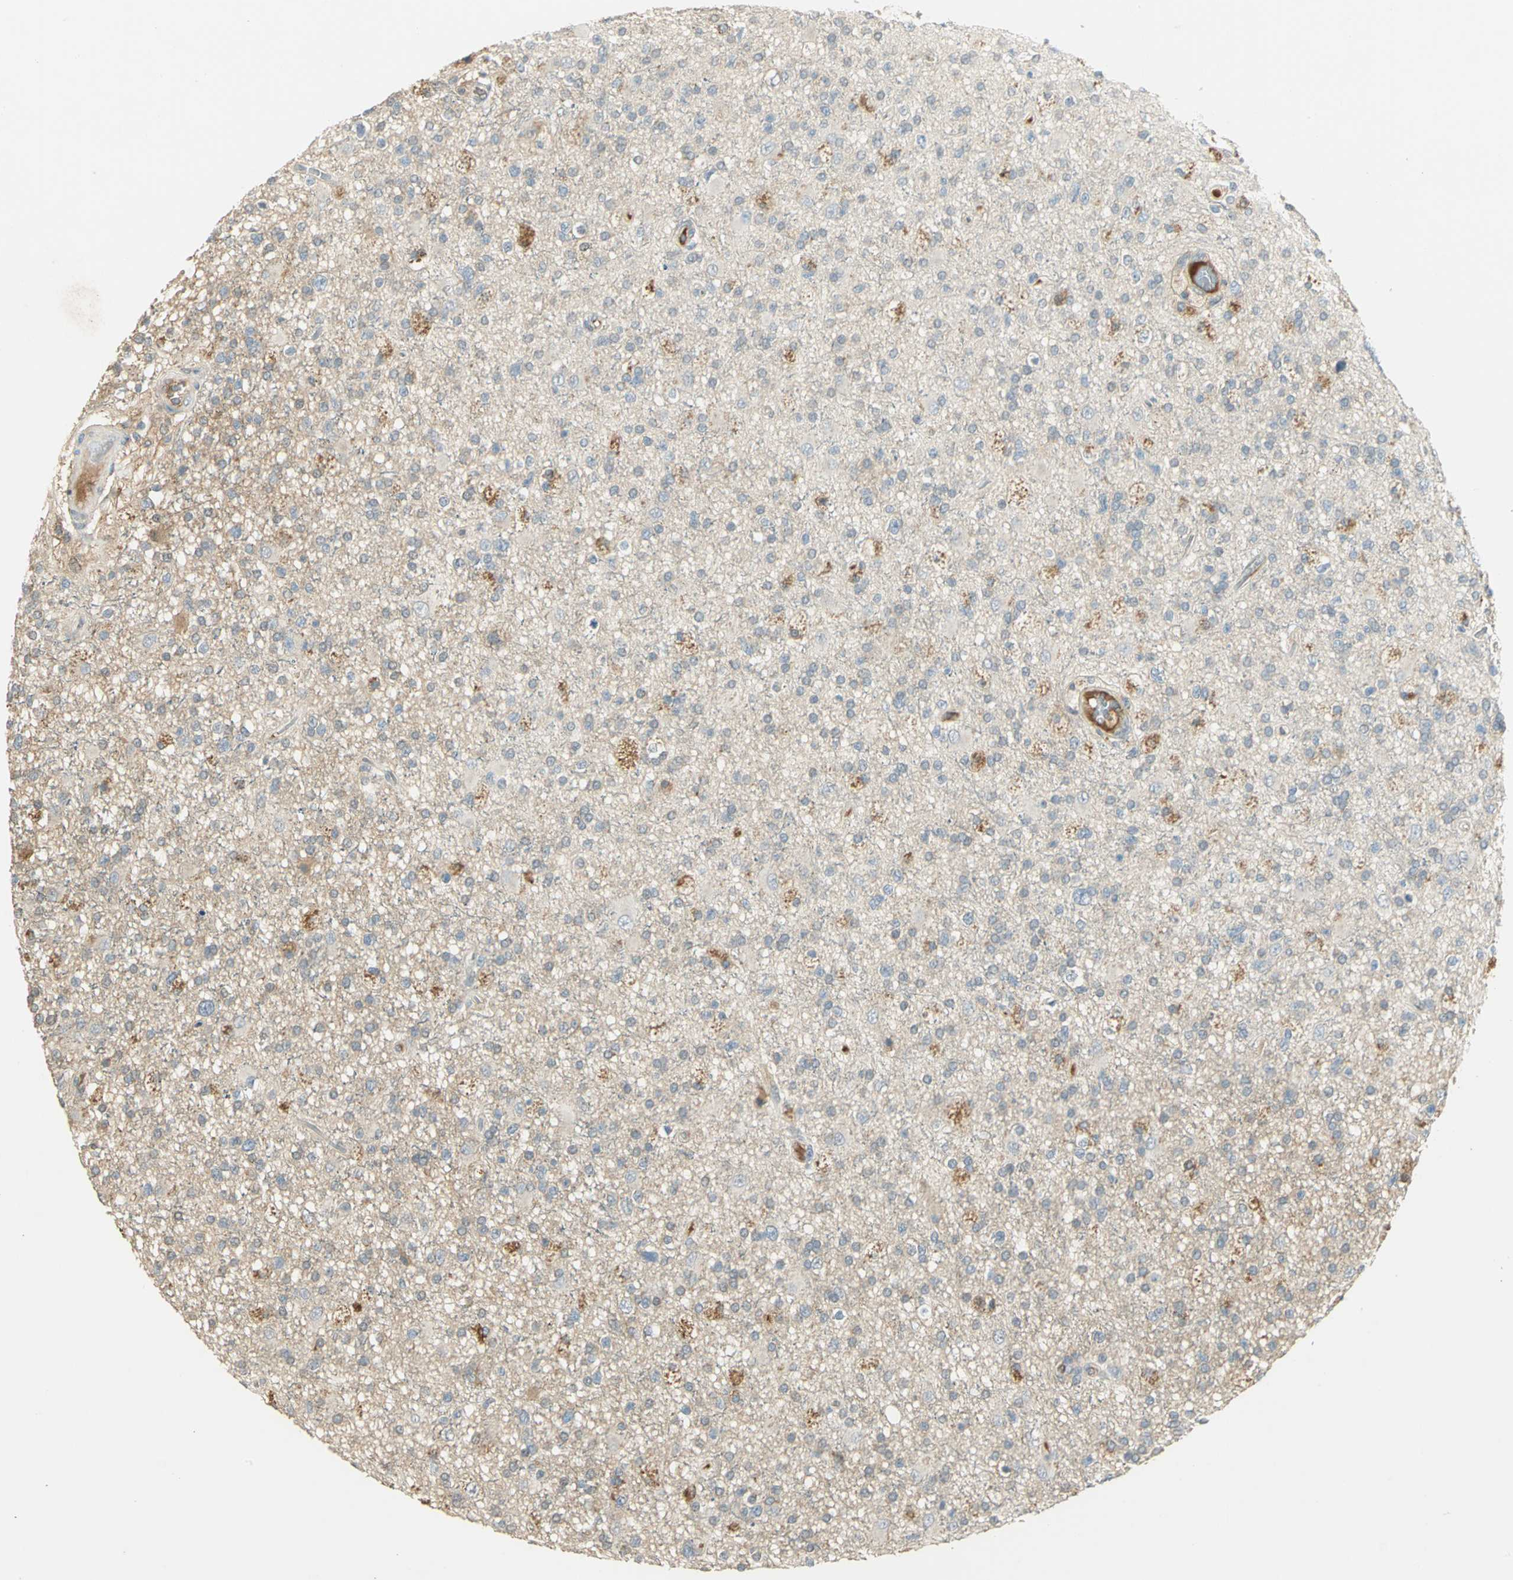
{"staining": {"intensity": "negative", "quantity": "none", "location": "none"}, "tissue": "glioma", "cell_type": "Tumor cells", "image_type": "cancer", "snomed": [{"axis": "morphology", "description": "Glioma, malignant, High grade"}, {"axis": "topography", "description": "Brain"}], "caption": "This is a micrograph of IHC staining of high-grade glioma (malignant), which shows no expression in tumor cells.", "gene": "PROC", "patient": {"sex": "male", "age": 33}}